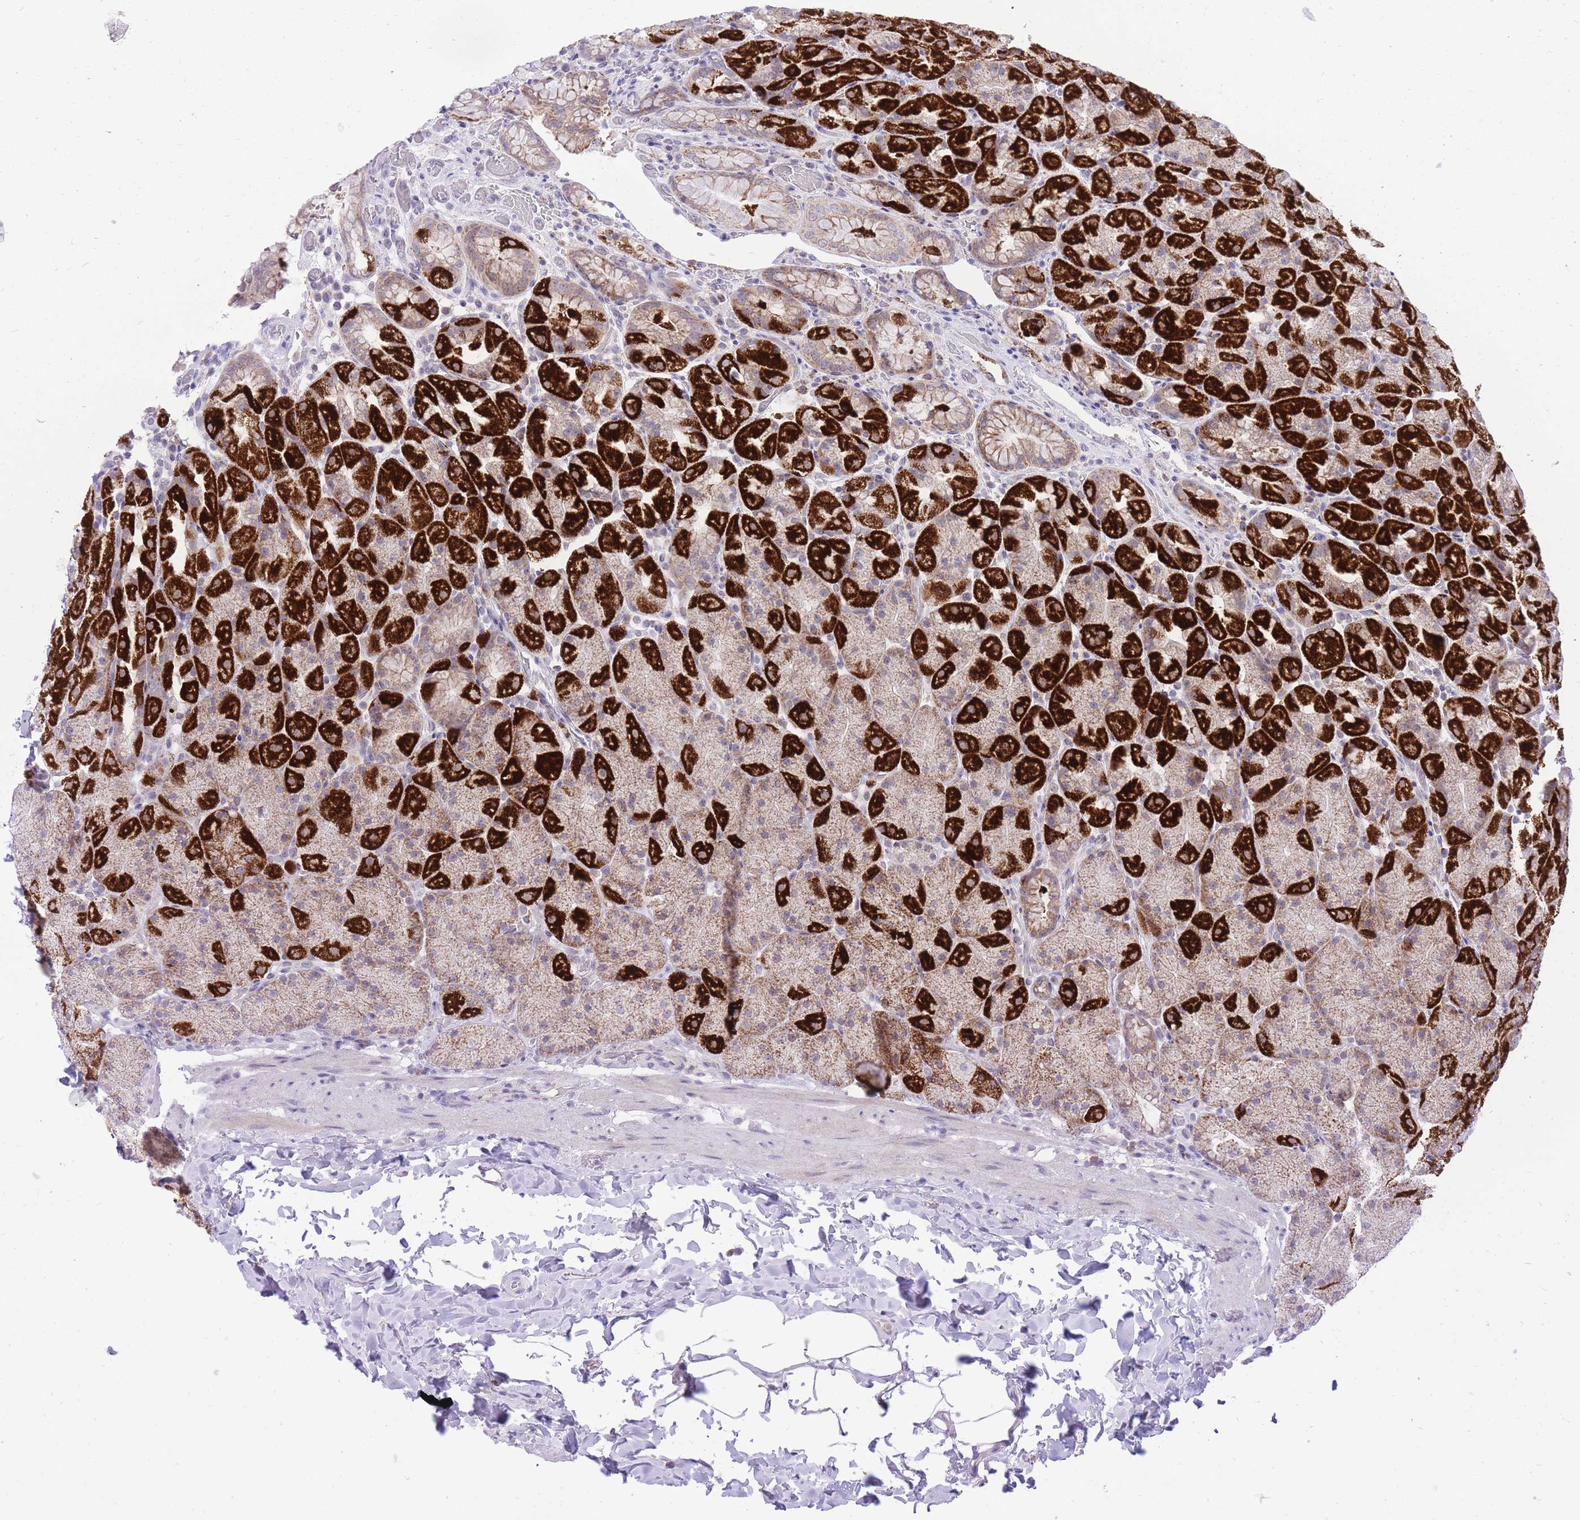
{"staining": {"intensity": "strong", "quantity": "25%-75%", "location": "cytoplasmic/membranous"}, "tissue": "stomach", "cell_type": "Glandular cells", "image_type": "normal", "snomed": [{"axis": "morphology", "description": "Normal tissue, NOS"}, {"axis": "topography", "description": "Stomach, upper"}, {"axis": "topography", "description": "Stomach, lower"}], "caption": "Protein expression analysis of benign human stomach reveals strong cytoplasmic/membranous staining in approximately 25%-75% of glandular cells. The protein of interest is stained brown, and the nuclei are stained in blue (DAB (3,3'-diaminobenzidine) IHC with brightfield microscopy, high magnification).", "gene": "DENND2D", "patient": {"sex": "male", "age": 67}}